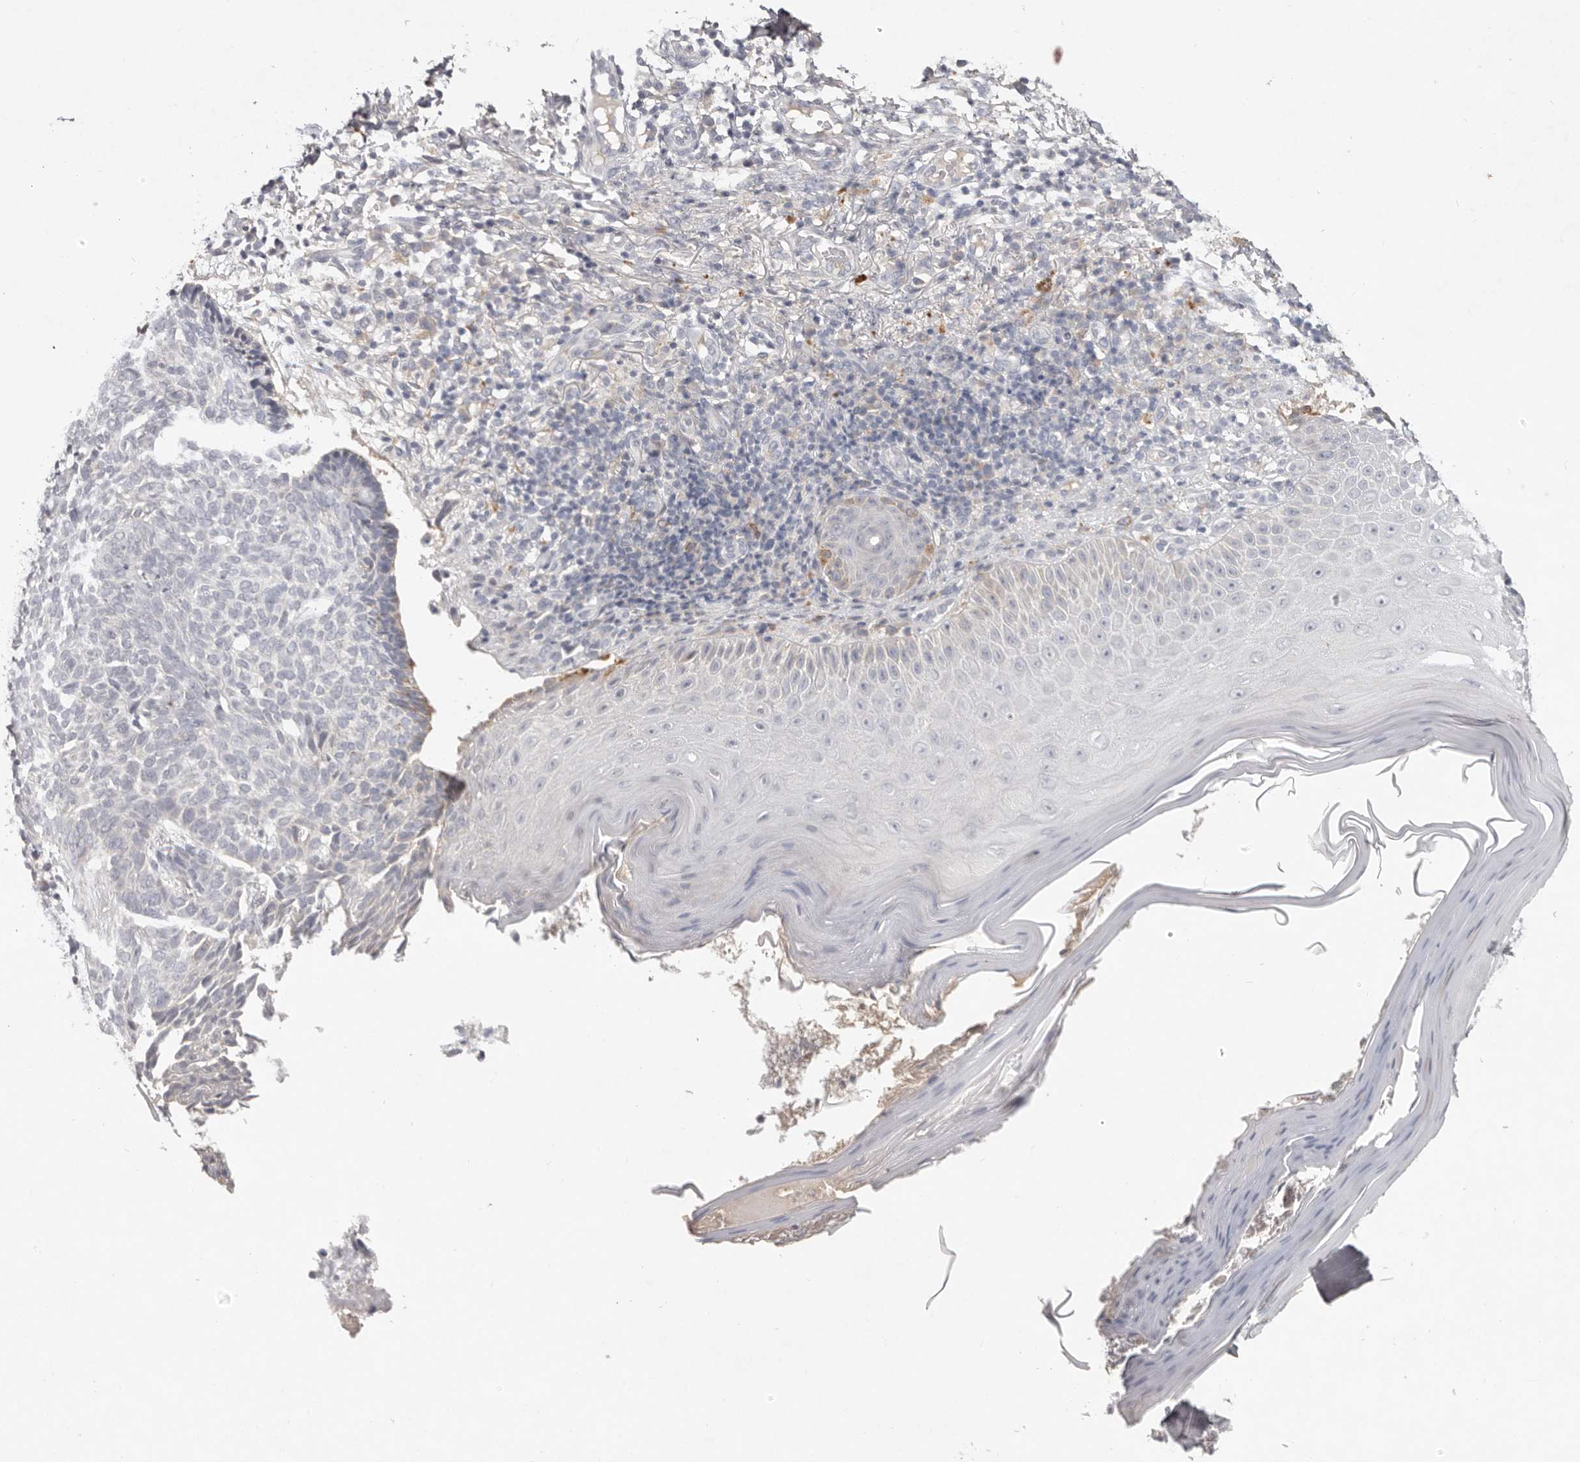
{"staining": {"intensity": "negative", "quantity": "none", "location": "none"}, "tissue": "skin cancer", "cell_type": "Tumor cells", "image_type": "cancer", "snomed": [{"axis": "morphology", "description": "Normal tissue, NOS"}, {"axis": "morphology", "description": "Basal cell carcinoma"}, {"axis": "topography", "description": "Skin"}], "caption": "Immunohistochemistry (IHC) image of neoplastic tissue: basal cell carcinoma (skin) stained with DAB shows no significant protein positivity in tumor cells. Nuclei are stained in blue.", "gene": "SCUBE2", "patient": {"sex": "male", "age": 50}}